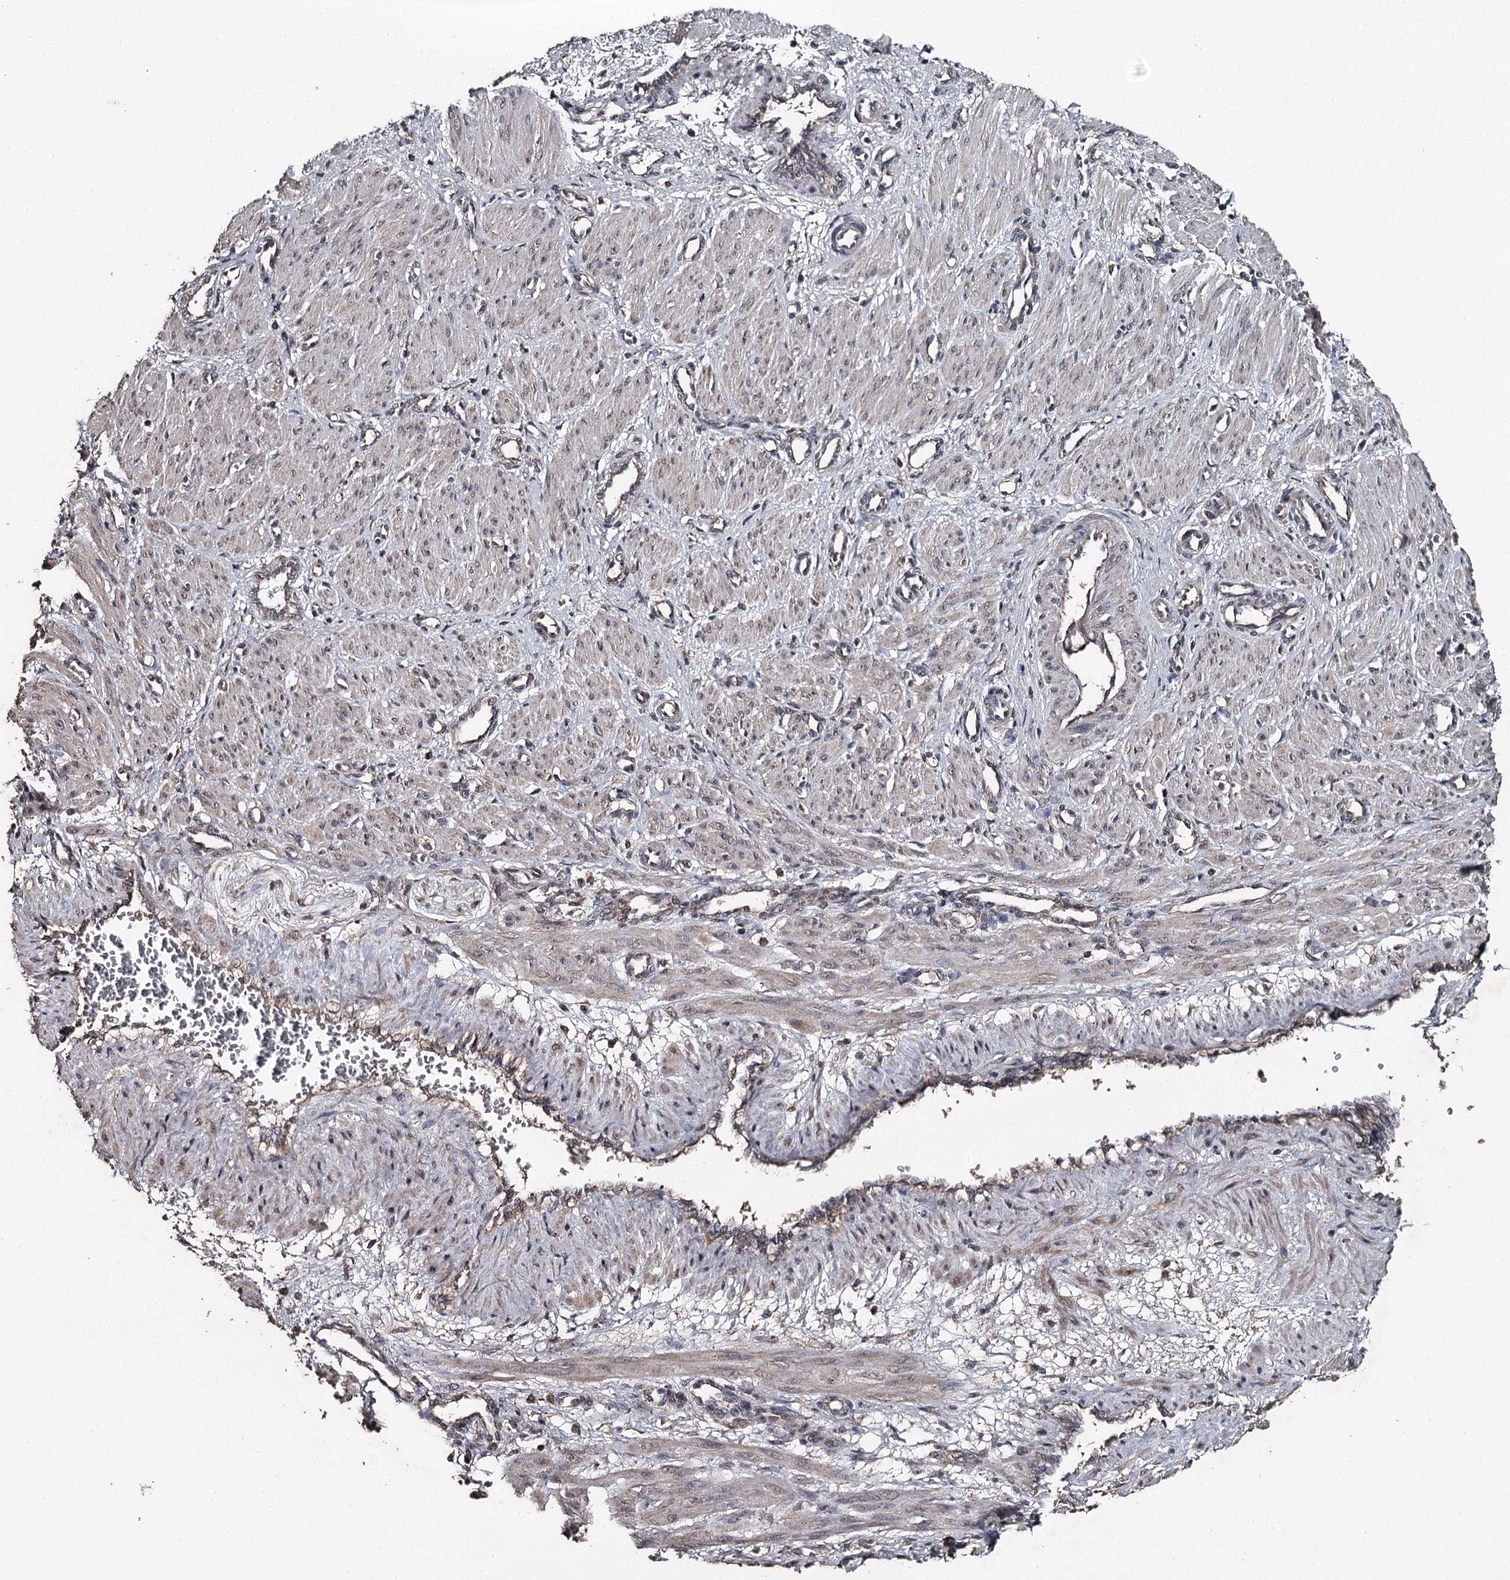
{"staining": {"intensity": "weak", "quantity": "25%-75%", "location": "nuclear"}, "tissue": "smooth muscle", "cell_type": "Smooth muscle cells", "image_type": "normal", "snomed": [{"axis": "morphology", "description": "Normal tissue, NOS"}, {"axis": "topography", "description": "Endometrium"}], "caption": "Weak nuclear staining is identified in approximately 25%-75% of smooth muscle cells in benign smooth muscle.", "gene": "WIPI1", "patient": {"sex": "female", "age": 33}}